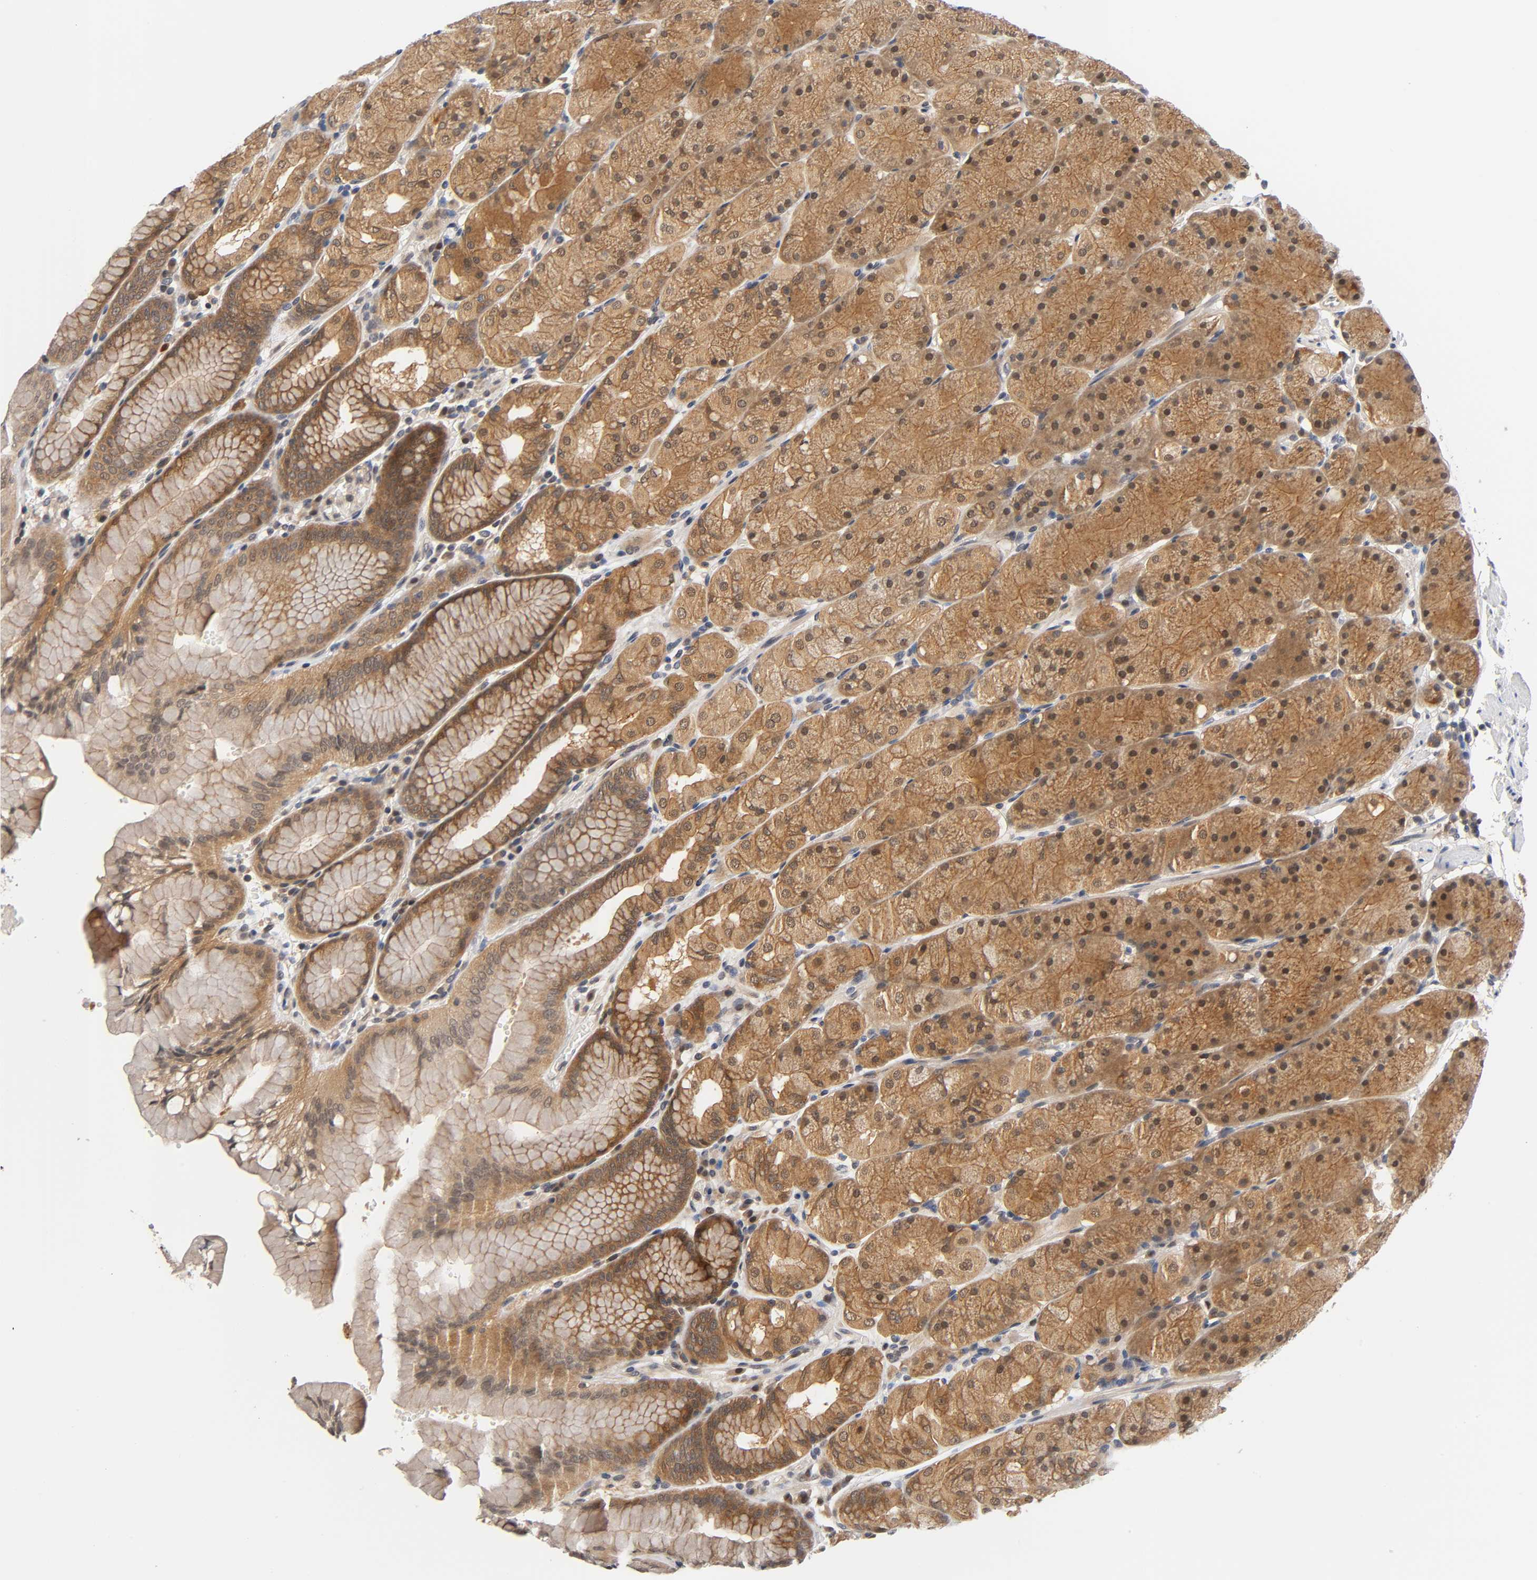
{"staining": {"intensity": "strong", "quantity": ">75%", "location": "cytoplasmic/membranous"}, "tissue": "stomach", "cell_type": "Glandular cells", "image_type": "normal", "snomed": [{"axis": "morphology", "description": "Normal tissue, NOS"}, {"axis": "topography", "description": "Stomach, upper"}, {"axis": "topography", "description": "Stomach"}], "caption": "The image exhibits staining of normal stomach, revealing strong cytoplasmic/membranous protein expression (brown color) within glandular cells. (DAB IHC, brown staining for protein, blue staining for nuclei).", "gene": "PRKAB1", "patient": {"sex": "male", "age": 76}}